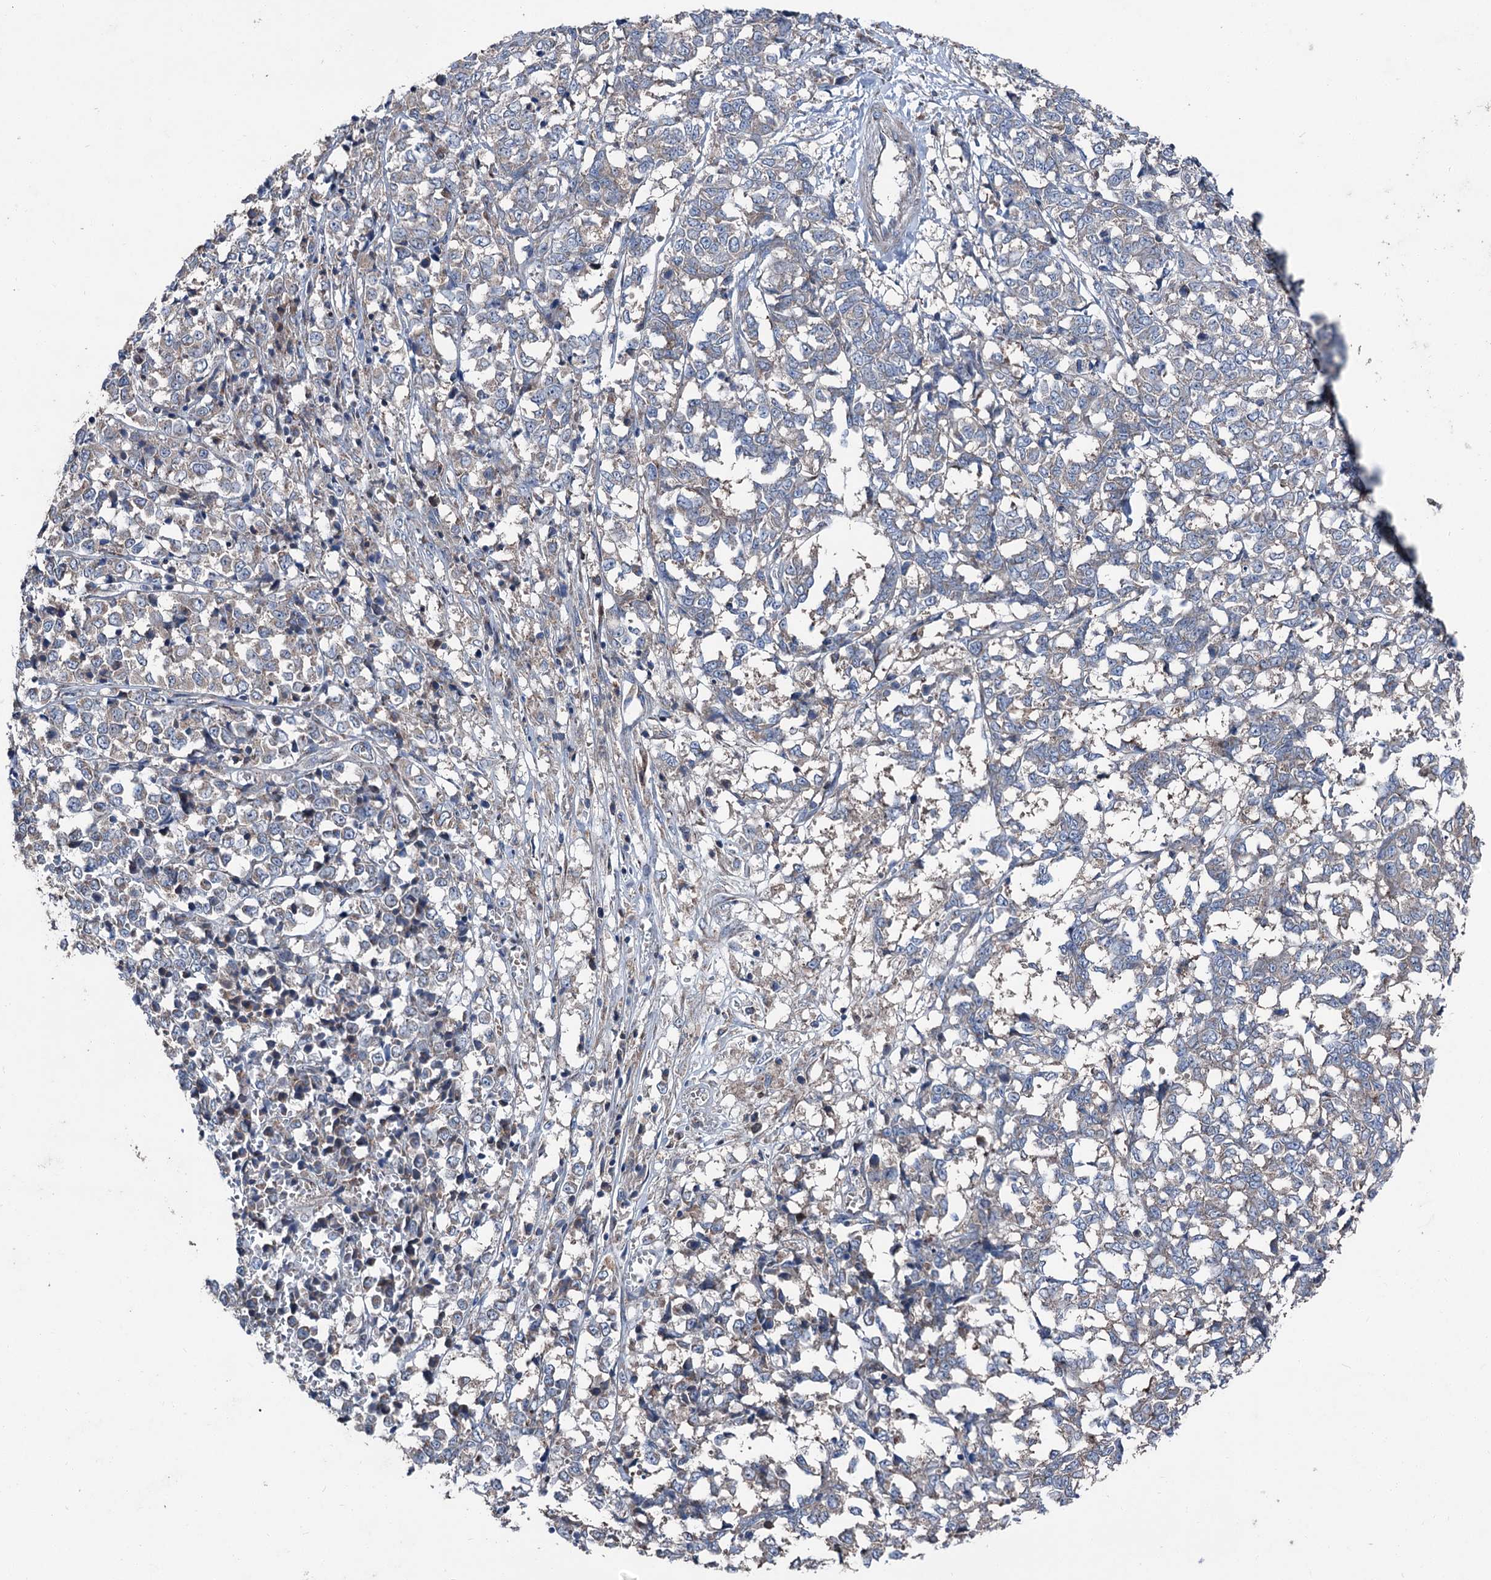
{"staining": {"intensity": "negative", "quantity": "none", "location": "none"}, "tissue": "melanoma", "cell_type": "Tumor cells", "image_type": "cancer", "snomed": [{"axis": "morphology", "description": "Malignant melanoma, NOS"}, {"axis": "topography", "description": "Skin"}], "caption": "High magnification brightfield microscopy of malignant melanoma stained with DAB (brown) and counterstained with hematoxylin (blue): tumor cells show no significant expression.", "gene": "RUFY1", "patient": {"sex": "female", "age": 72}}